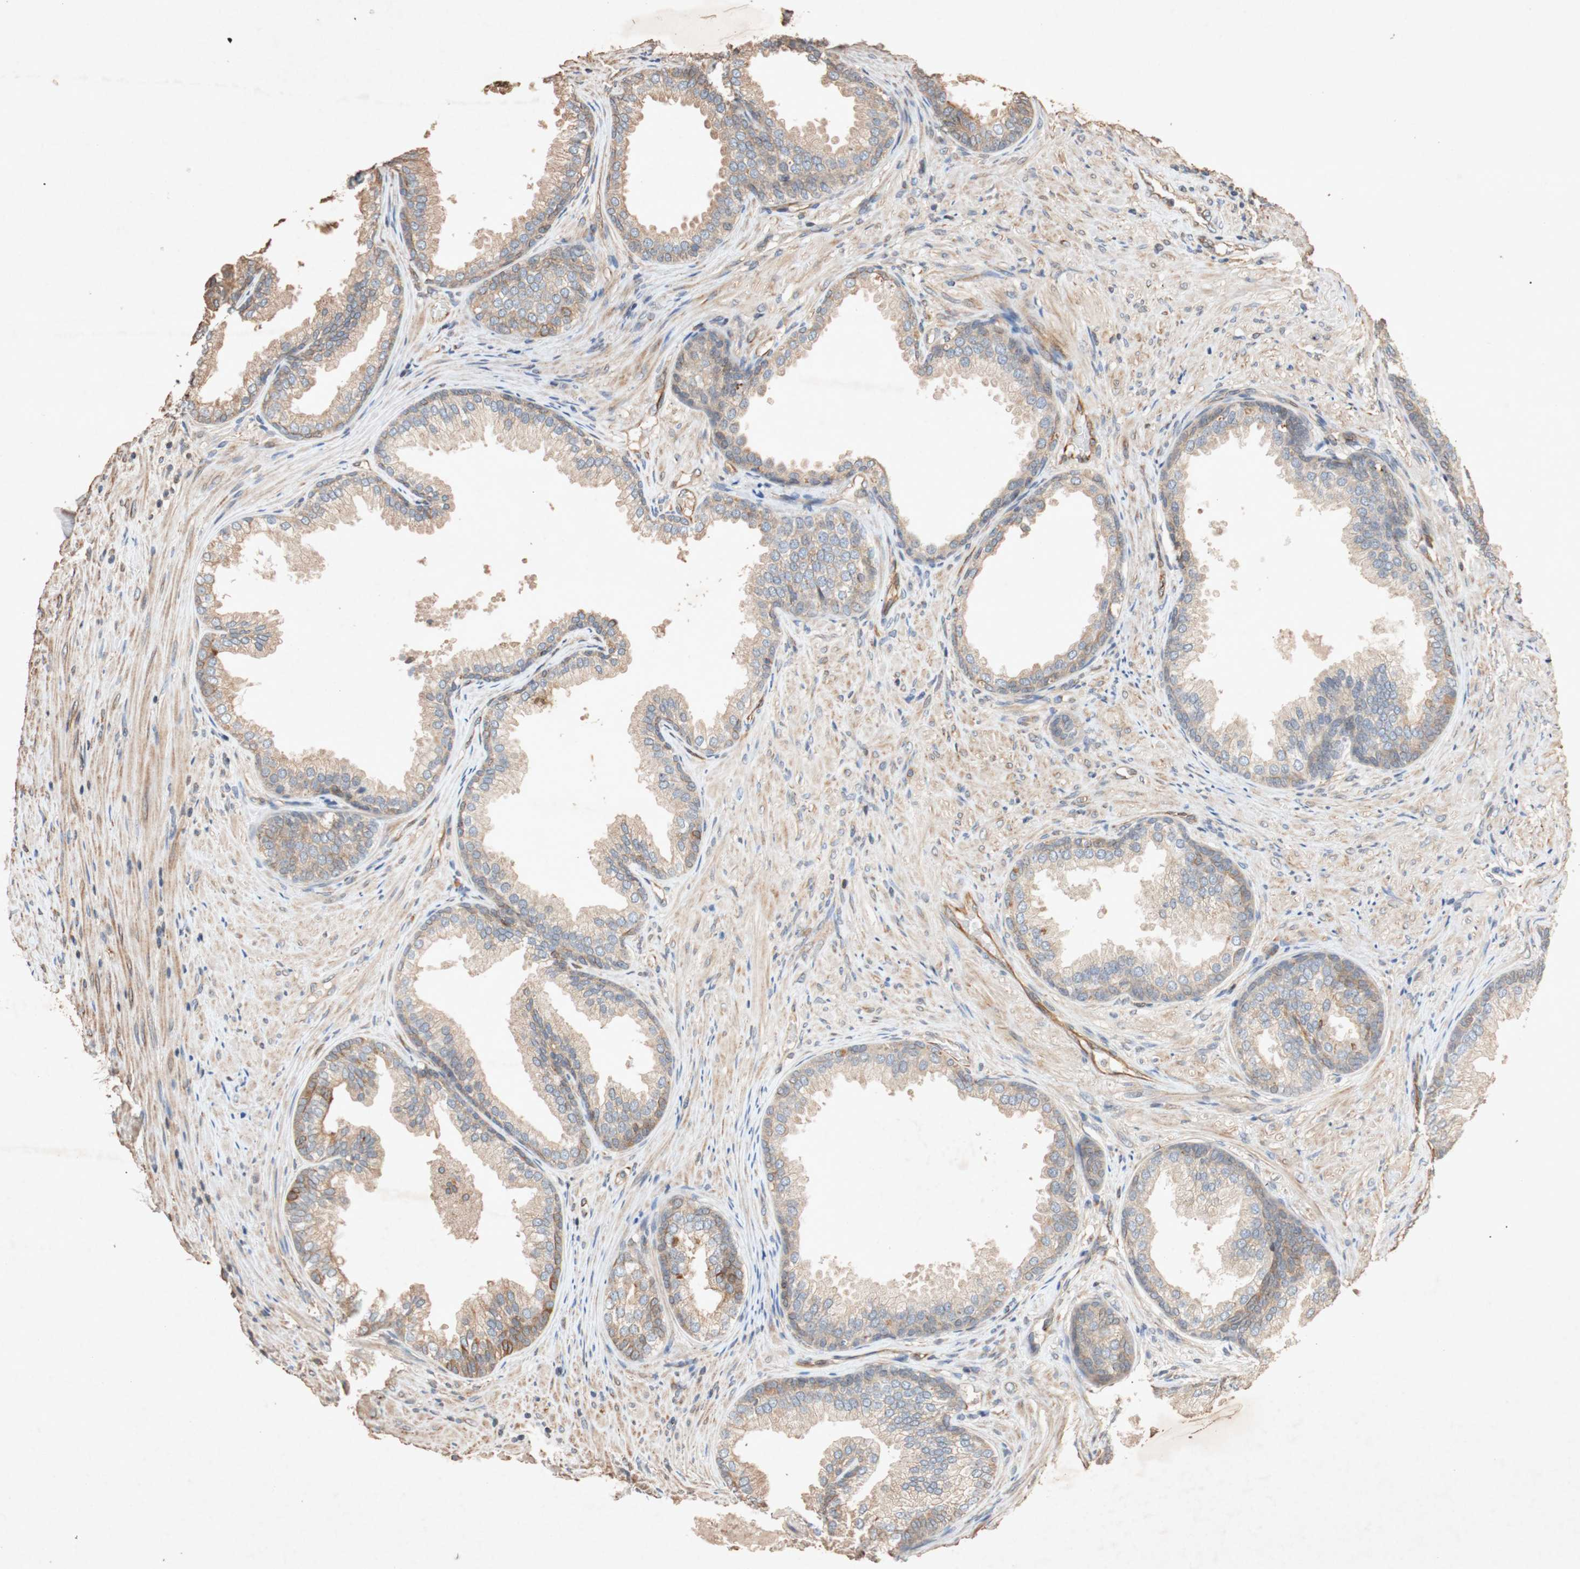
{"staining": {"intensity": "weak", "quantity": ">75%", "location": "cytoplasmic/membranous"}, "tissue": "prostate", "cell_type": "Glandular cells", "image_type": "normal", "snomed": [{"axis": "morphology", "description": "Normal tissue, NOS"}, {"axis": "topography", "description": "Prostate"}], "caption": "Prostate stained with a protein marker demonstrates weak staining in glandular cells.", "gene": "TUBB", "patient": {"sex": "male", "age": 76}}